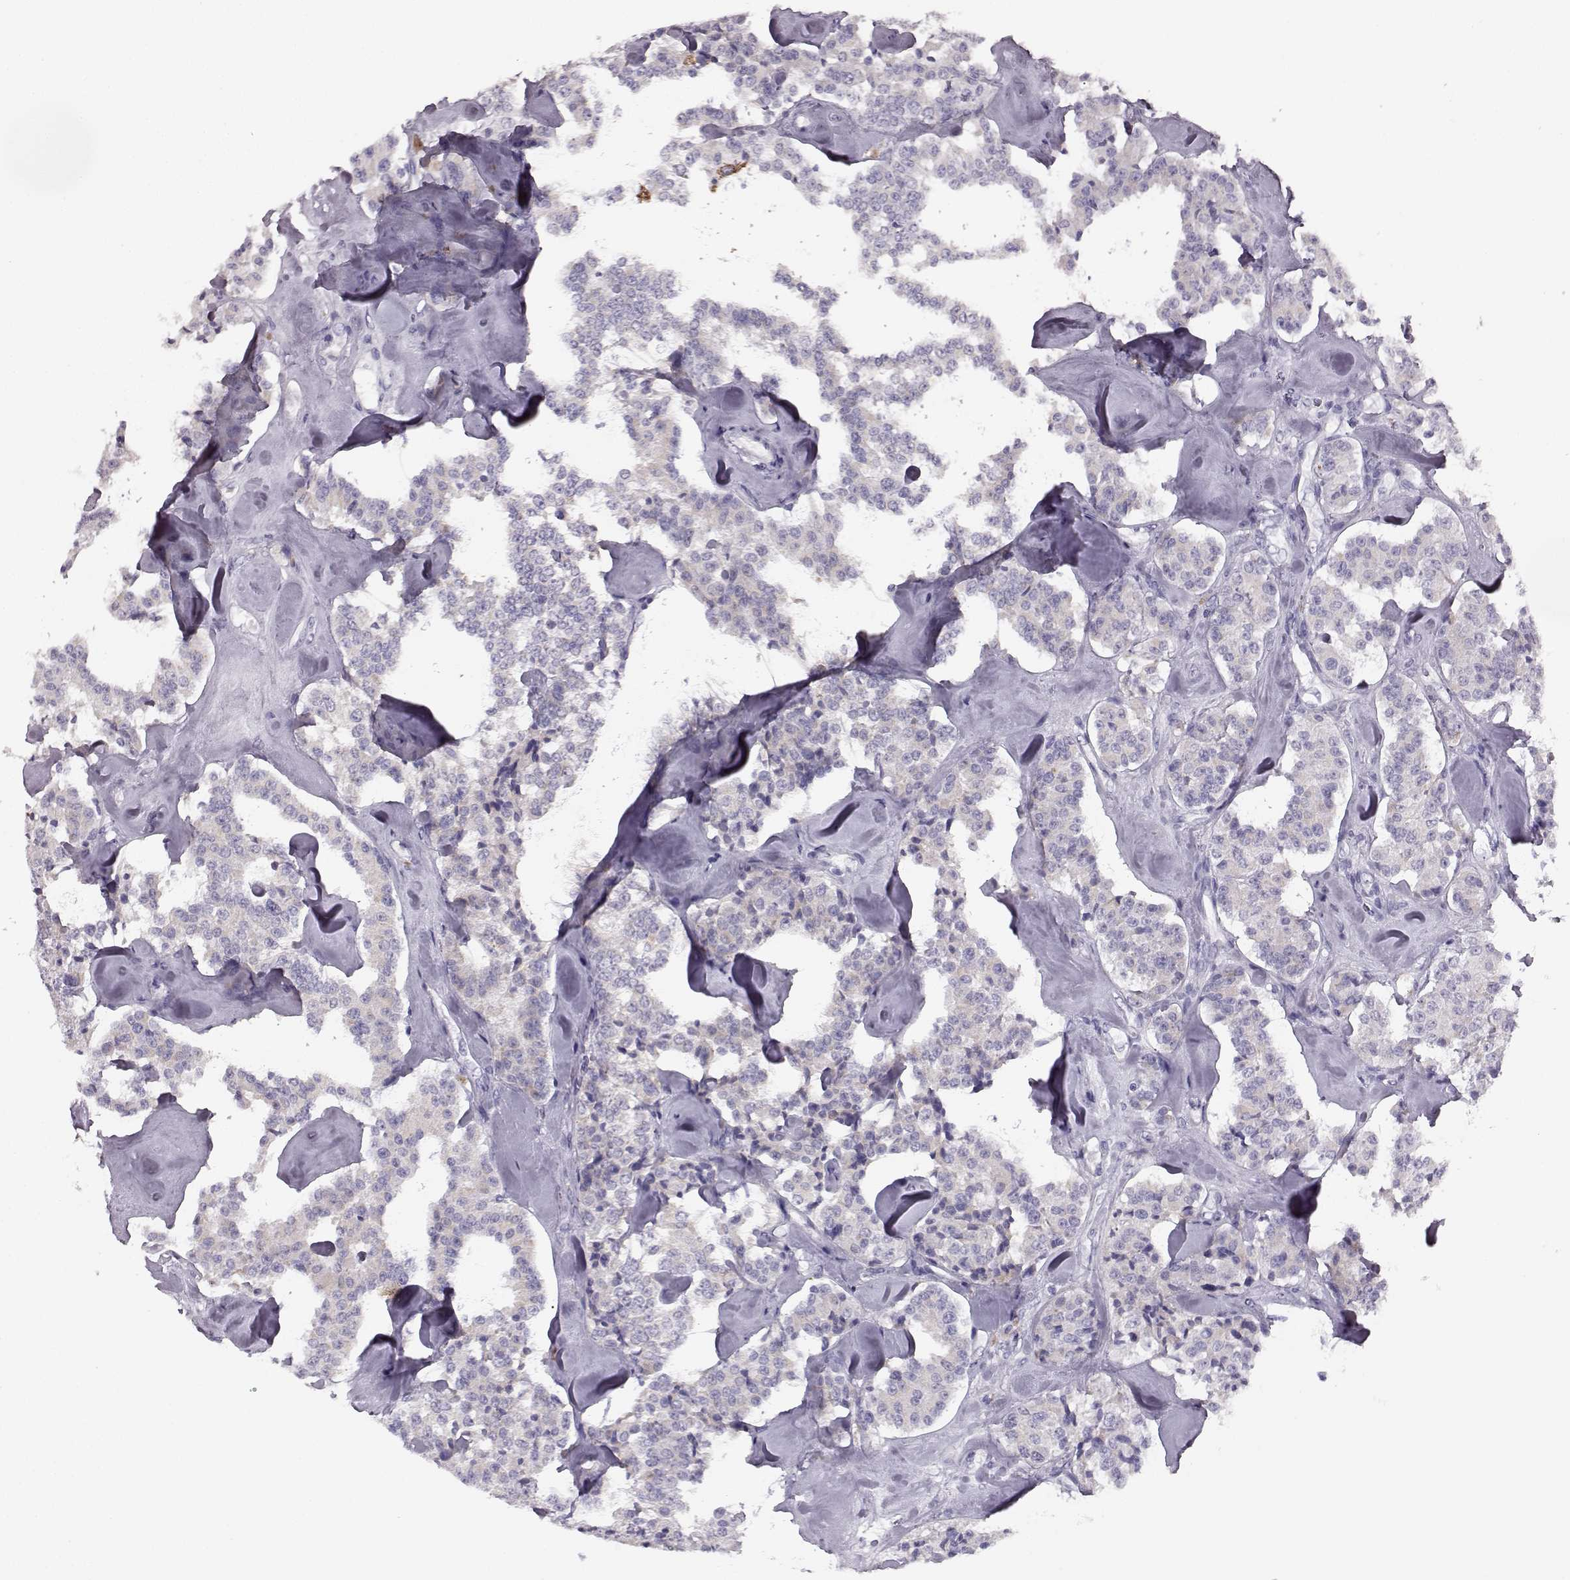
{"staining": {"intensity": "negative", "quantity": "none", "location": "none"}, "tissue": "carcinoid", "cell_type": "Tumor cells", "image_type": "cancer", "snomed": [{"axis": "morphology", "description": "Carcinoid, malignant, NOS"}, {"axis": "topography", "description": "Pancreas"}], "caption": "Tumor cells are negative for protein expression in human carcinoid (malignant).", "gene": "BFSP2", "patient": {"sex": "male", "age": 41}}